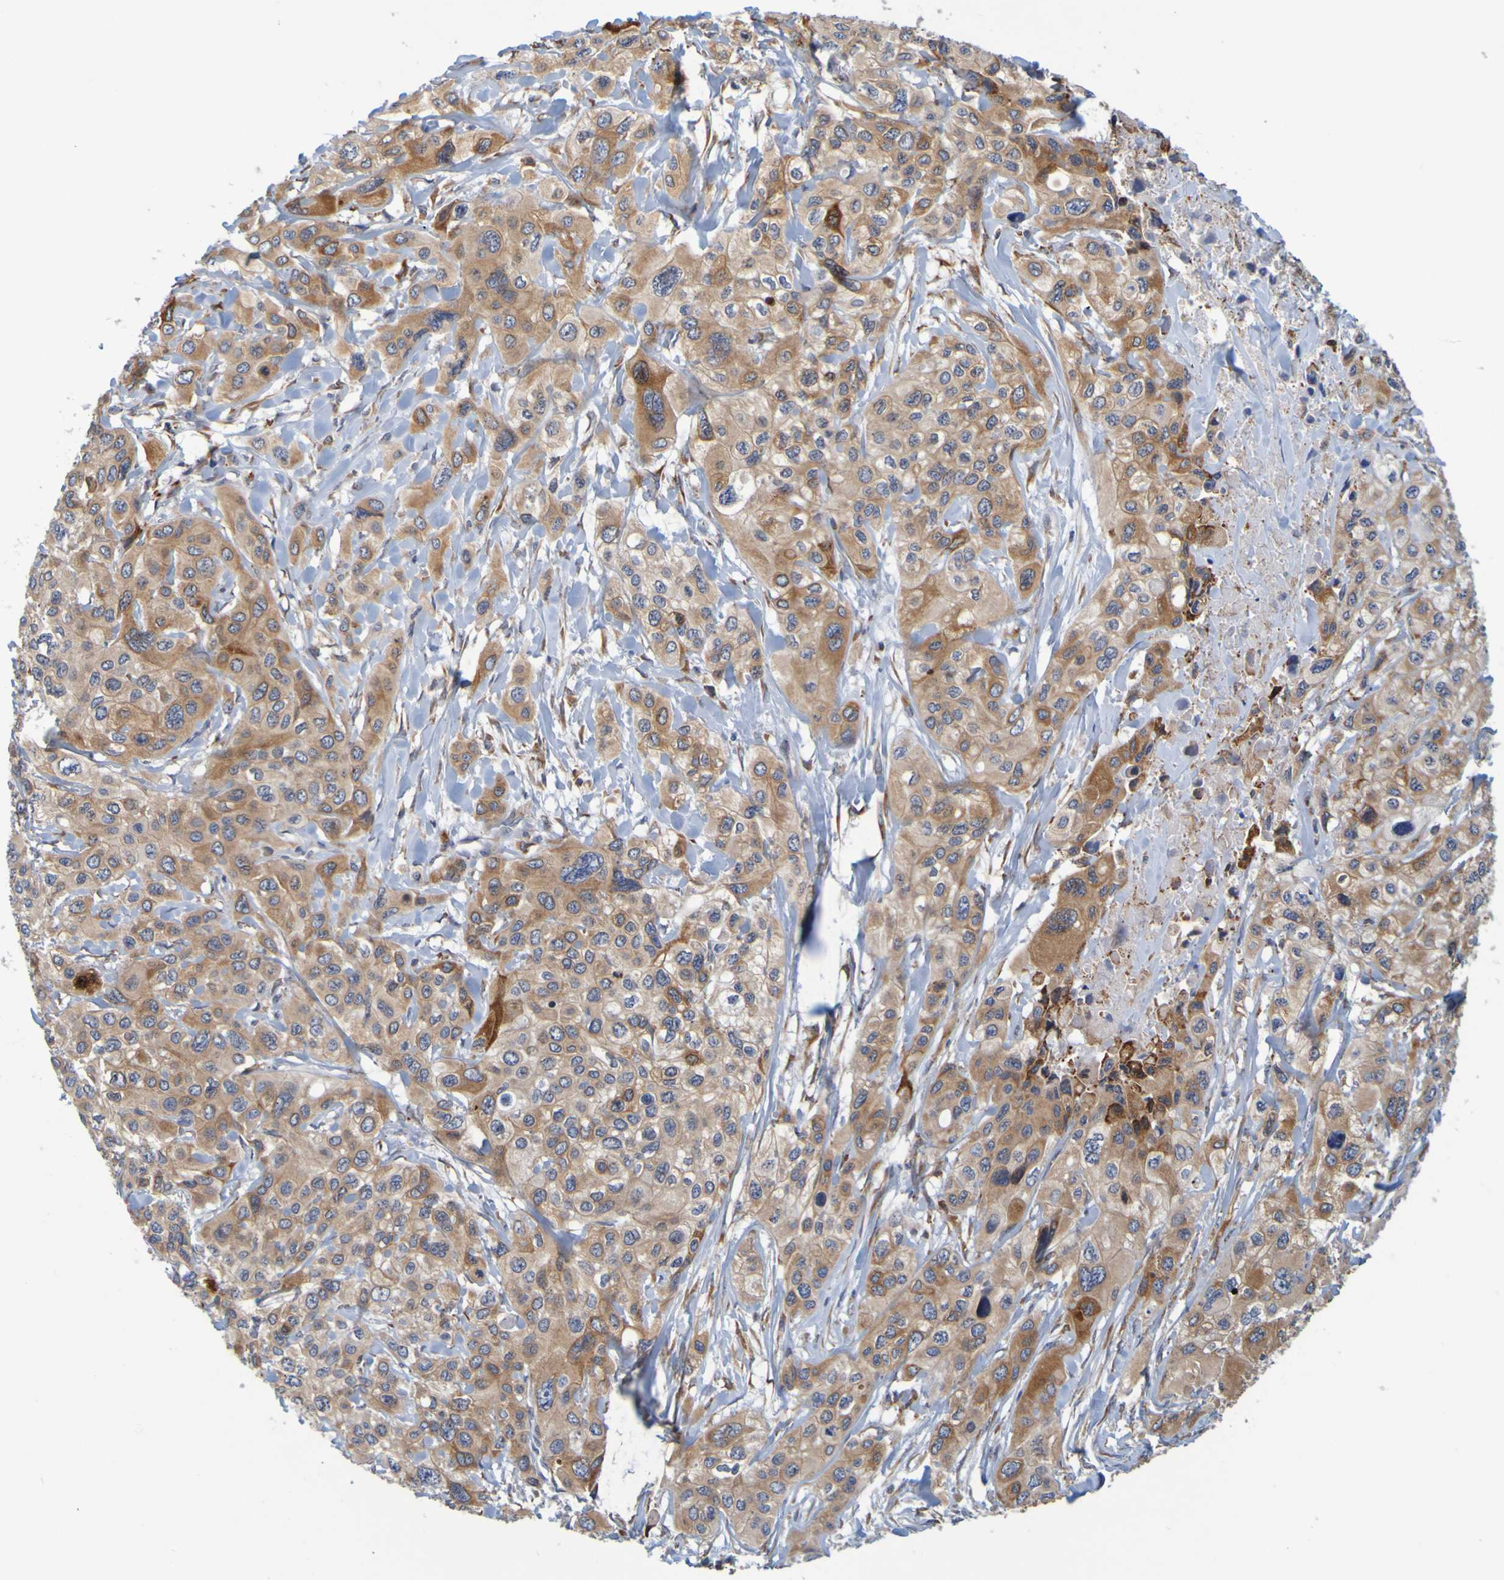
{"staining": {"intensity": "moderate", "quantity": ">75%", "location": "cytoplasmic/membranous"}, "tissue": "pancreatic cancer", "cell_type": "Tumor cells", "image_type": "cancer", "snomed": [{"axis": "morphology", "description": "Adenocarcinoma, NOS"}, {"axis": "topography", "description": "Pancreas"}], "caption": "Pancreatic cancer stained for a protein (brown) exhibits moderate cytoplasmic/membranous positive expression in approximately >75% of tumor cells.", "gene": "SIL1", "patient": {"sex": "male", "age": 73}}